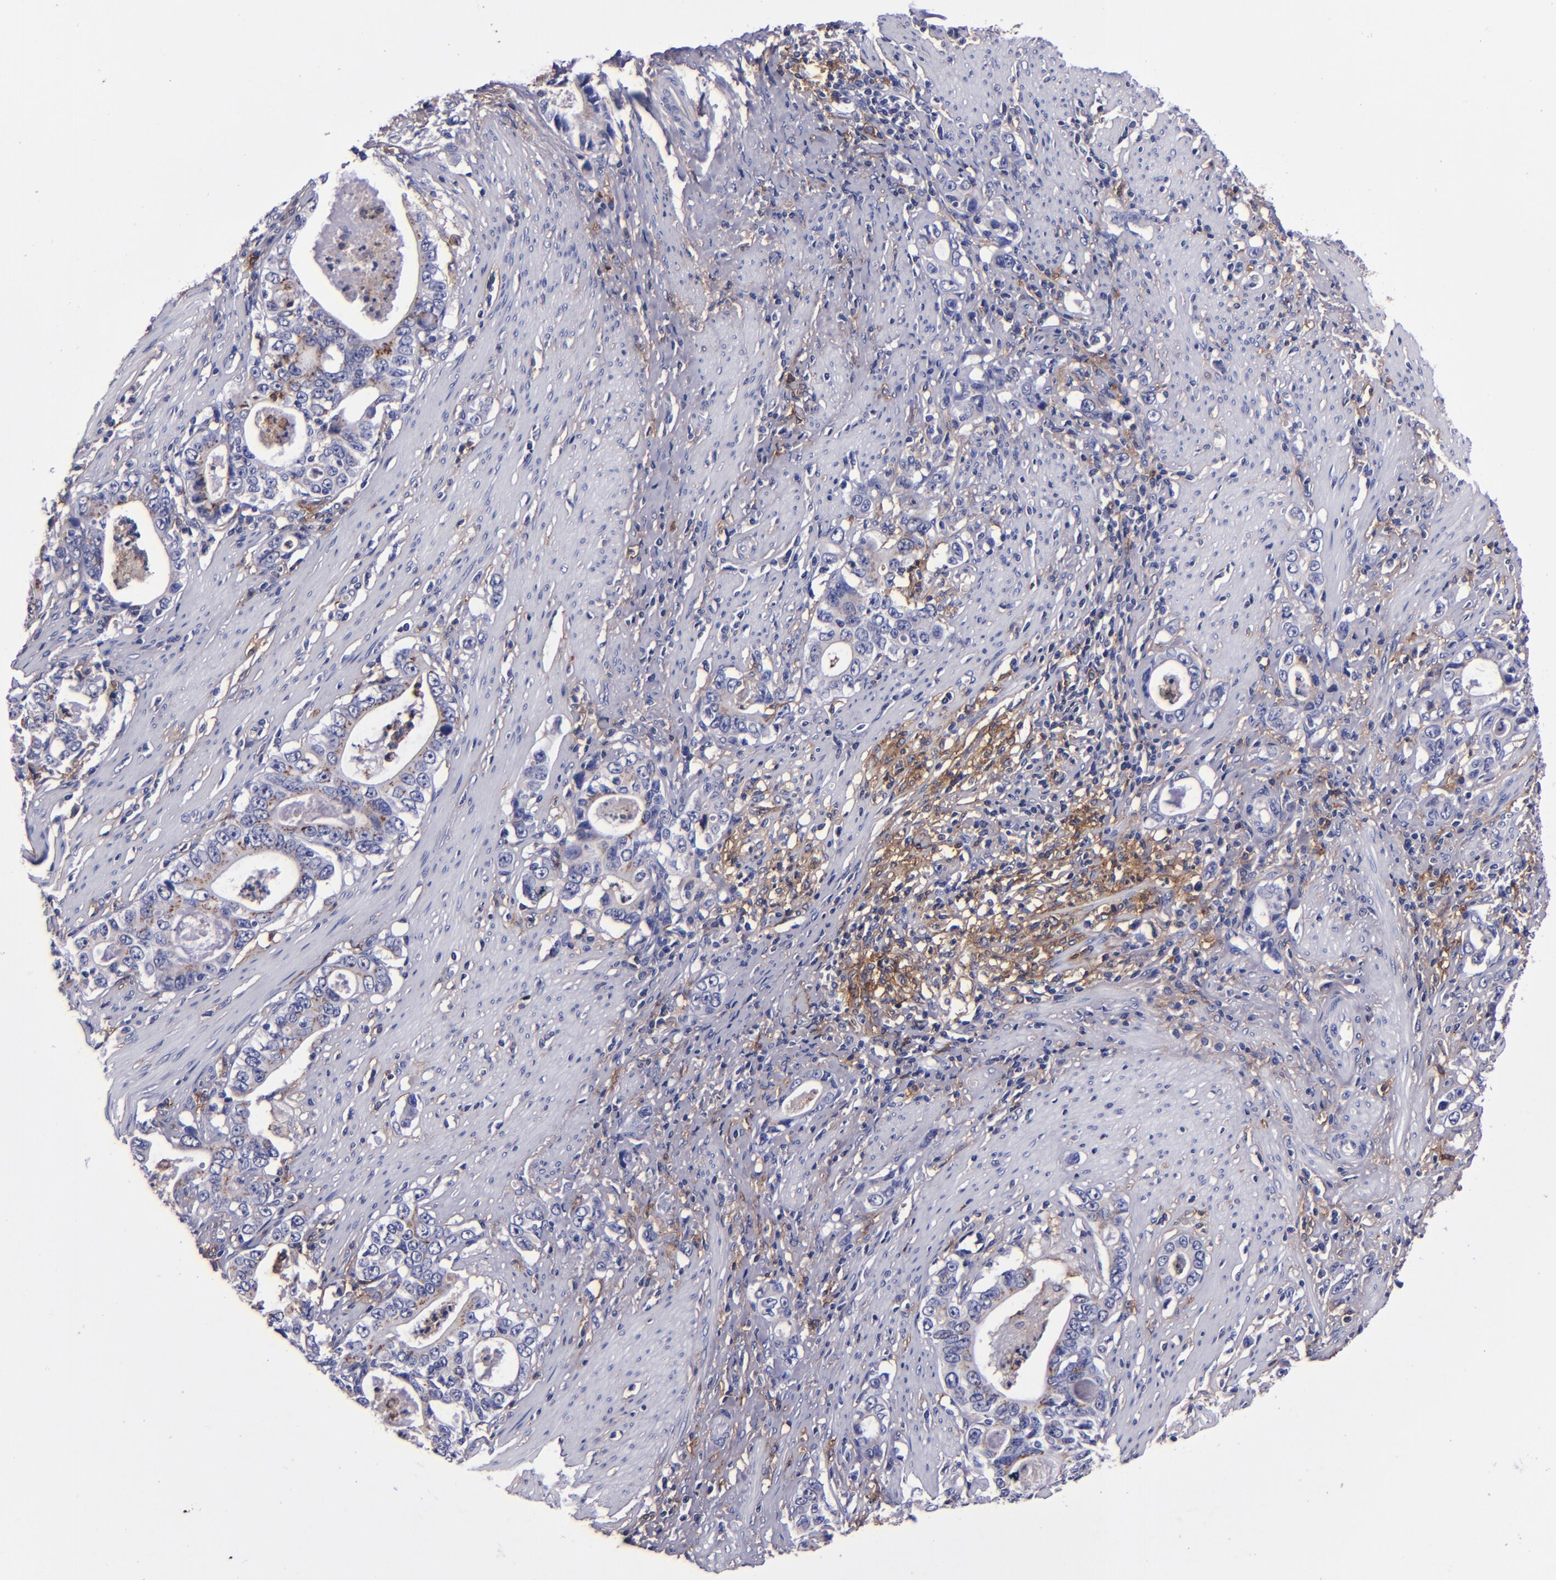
{"staining": {"intensity": "negative", "quantity": "none", "location": "none"}, "tissue": "stomach cancer", "cell_type": "Tumor cells", "image_type": "cancer", "snomed": [{"axis": "morphology", "description": "Adenocarcinoma, NOS"}, {"axis": "topography", "description": "Stomach, lower"}], "caption": "Immunohistochemistry (IHC) of stomach adenocarcinoma displays no staining in tumor cells.", "gene": "SIRPA", "patient": {"sex": "female", "age": 72}}